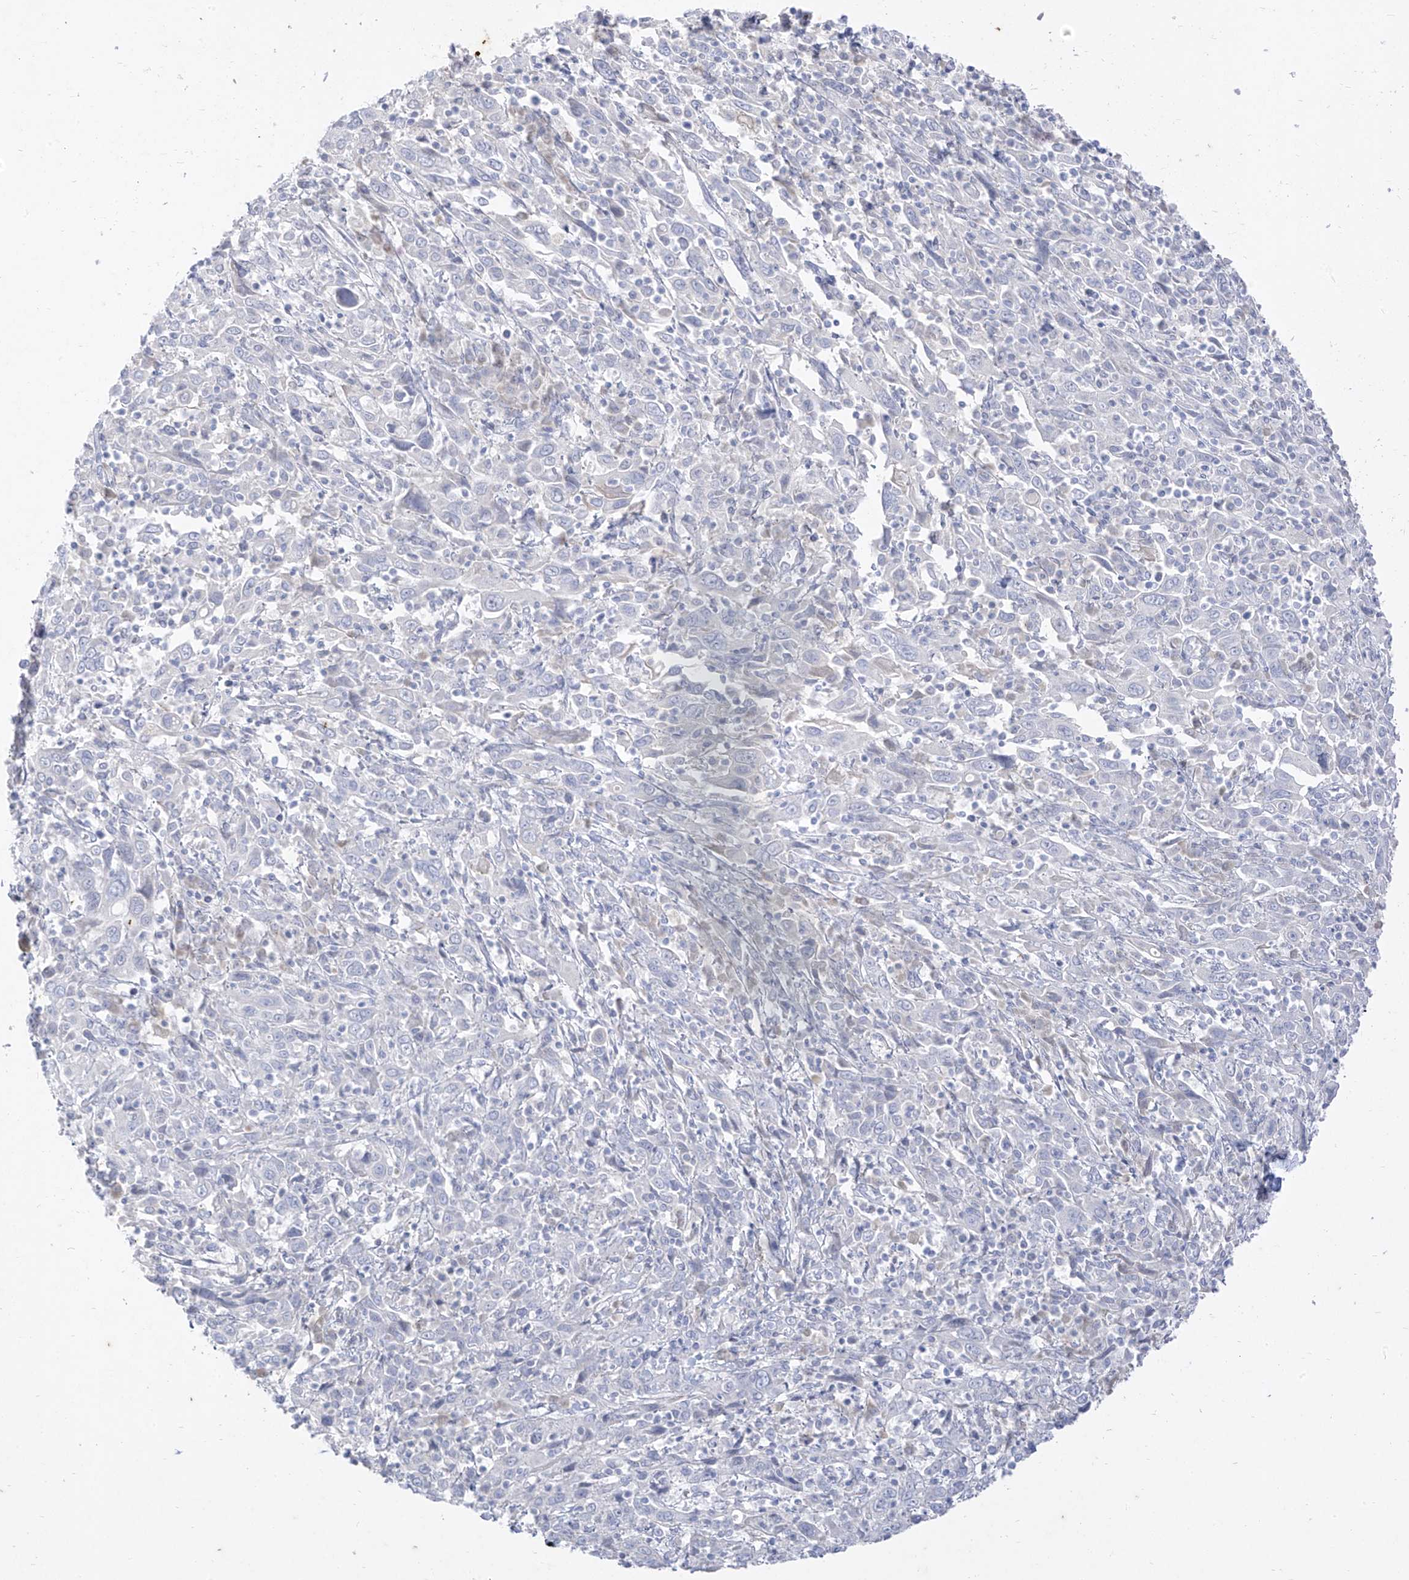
{"staining": {"intensity": "negative", "quantity": "none", "location": "none"}, "tissue": "cervical cancer", "cell_type": "Tumor cells", "image_type": "cancer", "snomed": [{"axis": "morphology", "description": "Squamous cell carcinoma, NOS"}, {"axis": "topography", "description": "Cervix"}], "caption": "An IHC histopathology image of cervical cancer (squamous cell carcinoma) is shown. There is no staining in tumor cells of cervical cancer (squamous cell carcinoma).", "gene": "TGM4", "patient": {"sex": "female", "age": 46}}